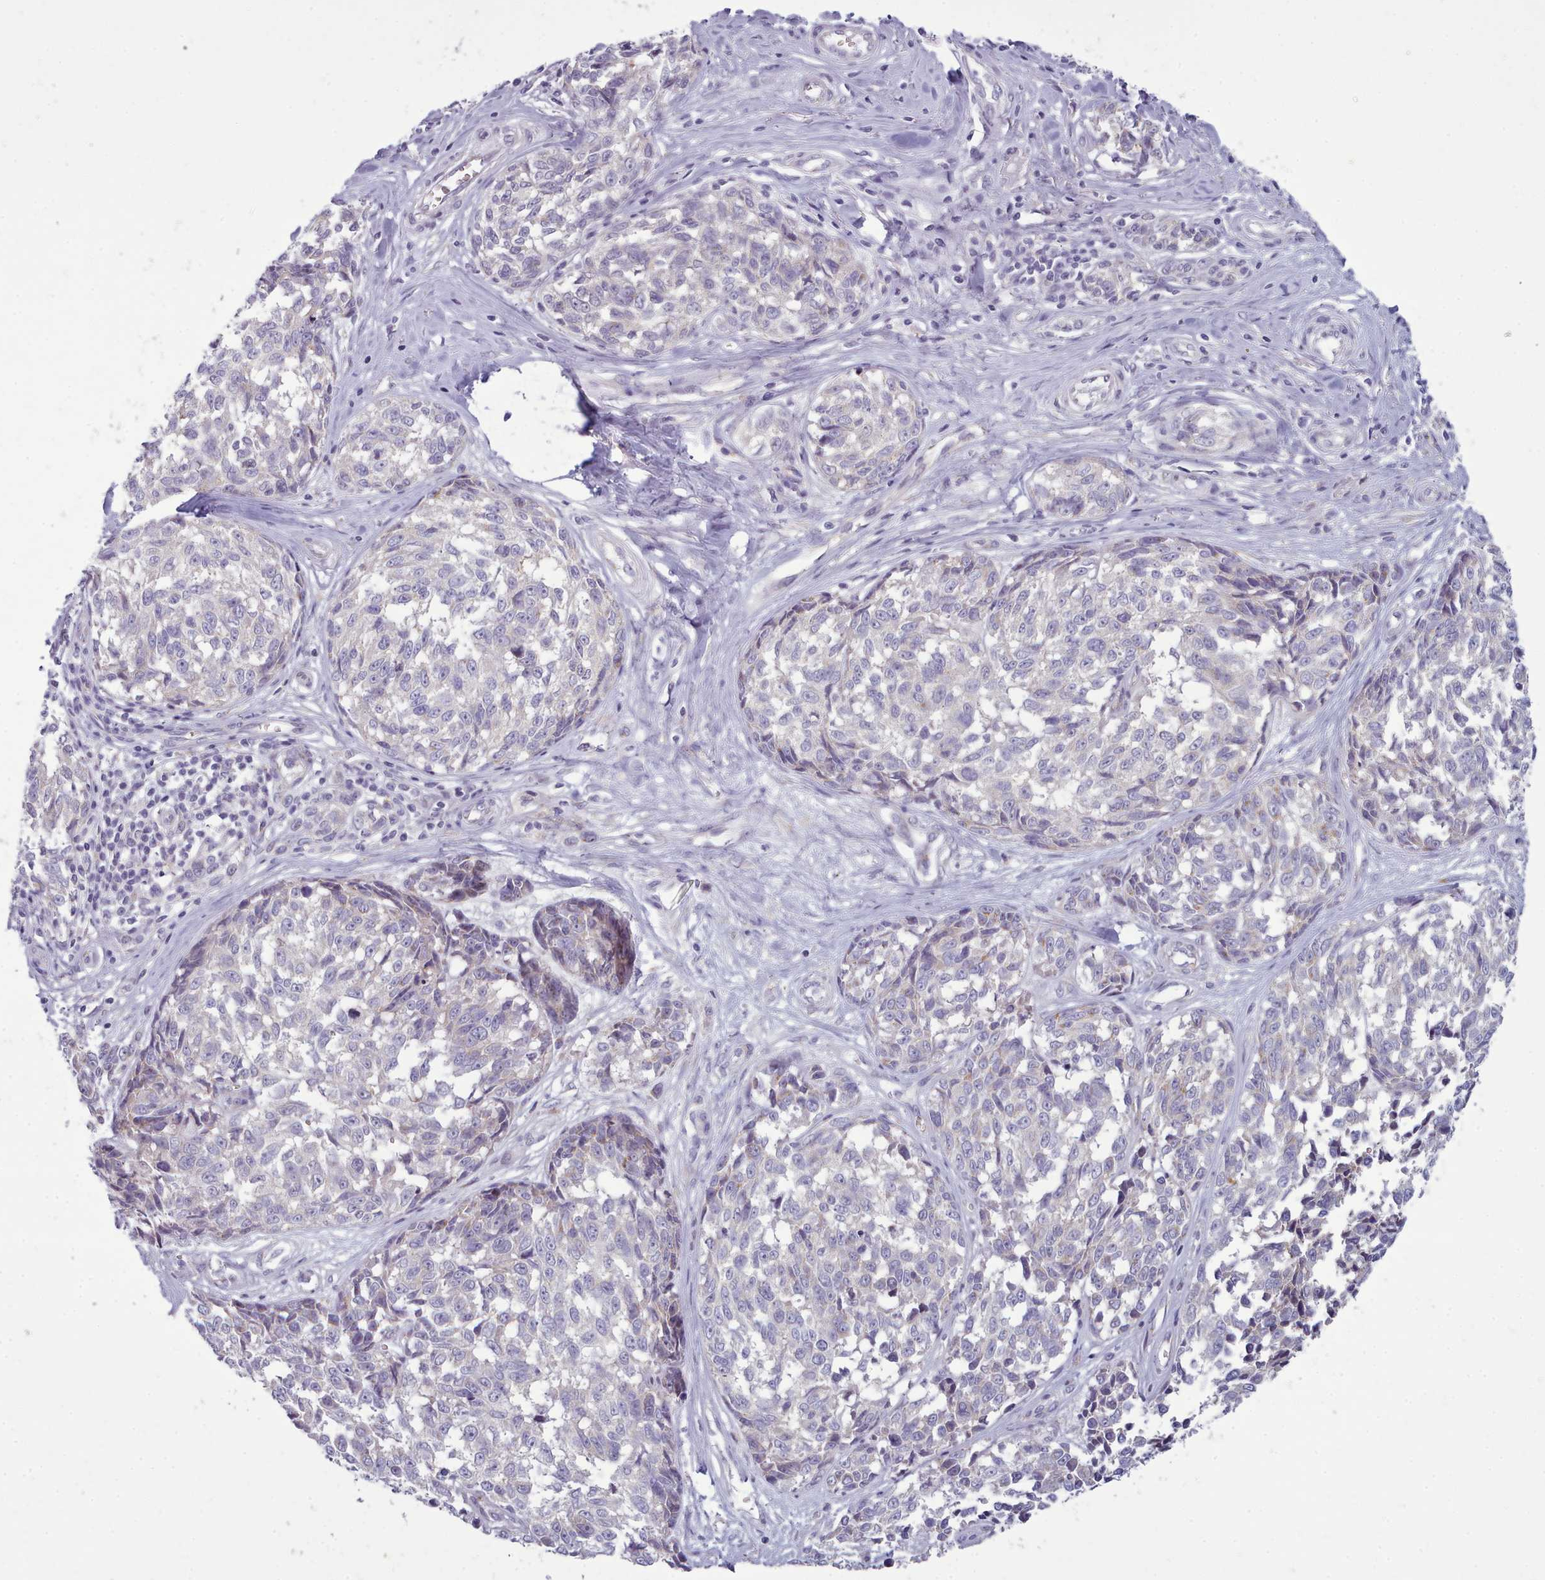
{"staining": {"intensity": "negative", "quantity": "none", "location": "none"}, "tissue": "melanoma", "cell_type": "Tumor cells", "image_type": "cancer", "snomed": [{"axis": "morphology", "description": "Normal tissue, NOS"}, {"axis": "morphology", "description": "Malignant melanoma, NOS"}, {"axis": "topography", "description": "Skin"}], "caption": "There is no significant positivity in tumor cells of malignant melanoma.", "gene": "MYRFL", "patient": {"sex": "female", "age": 64}}